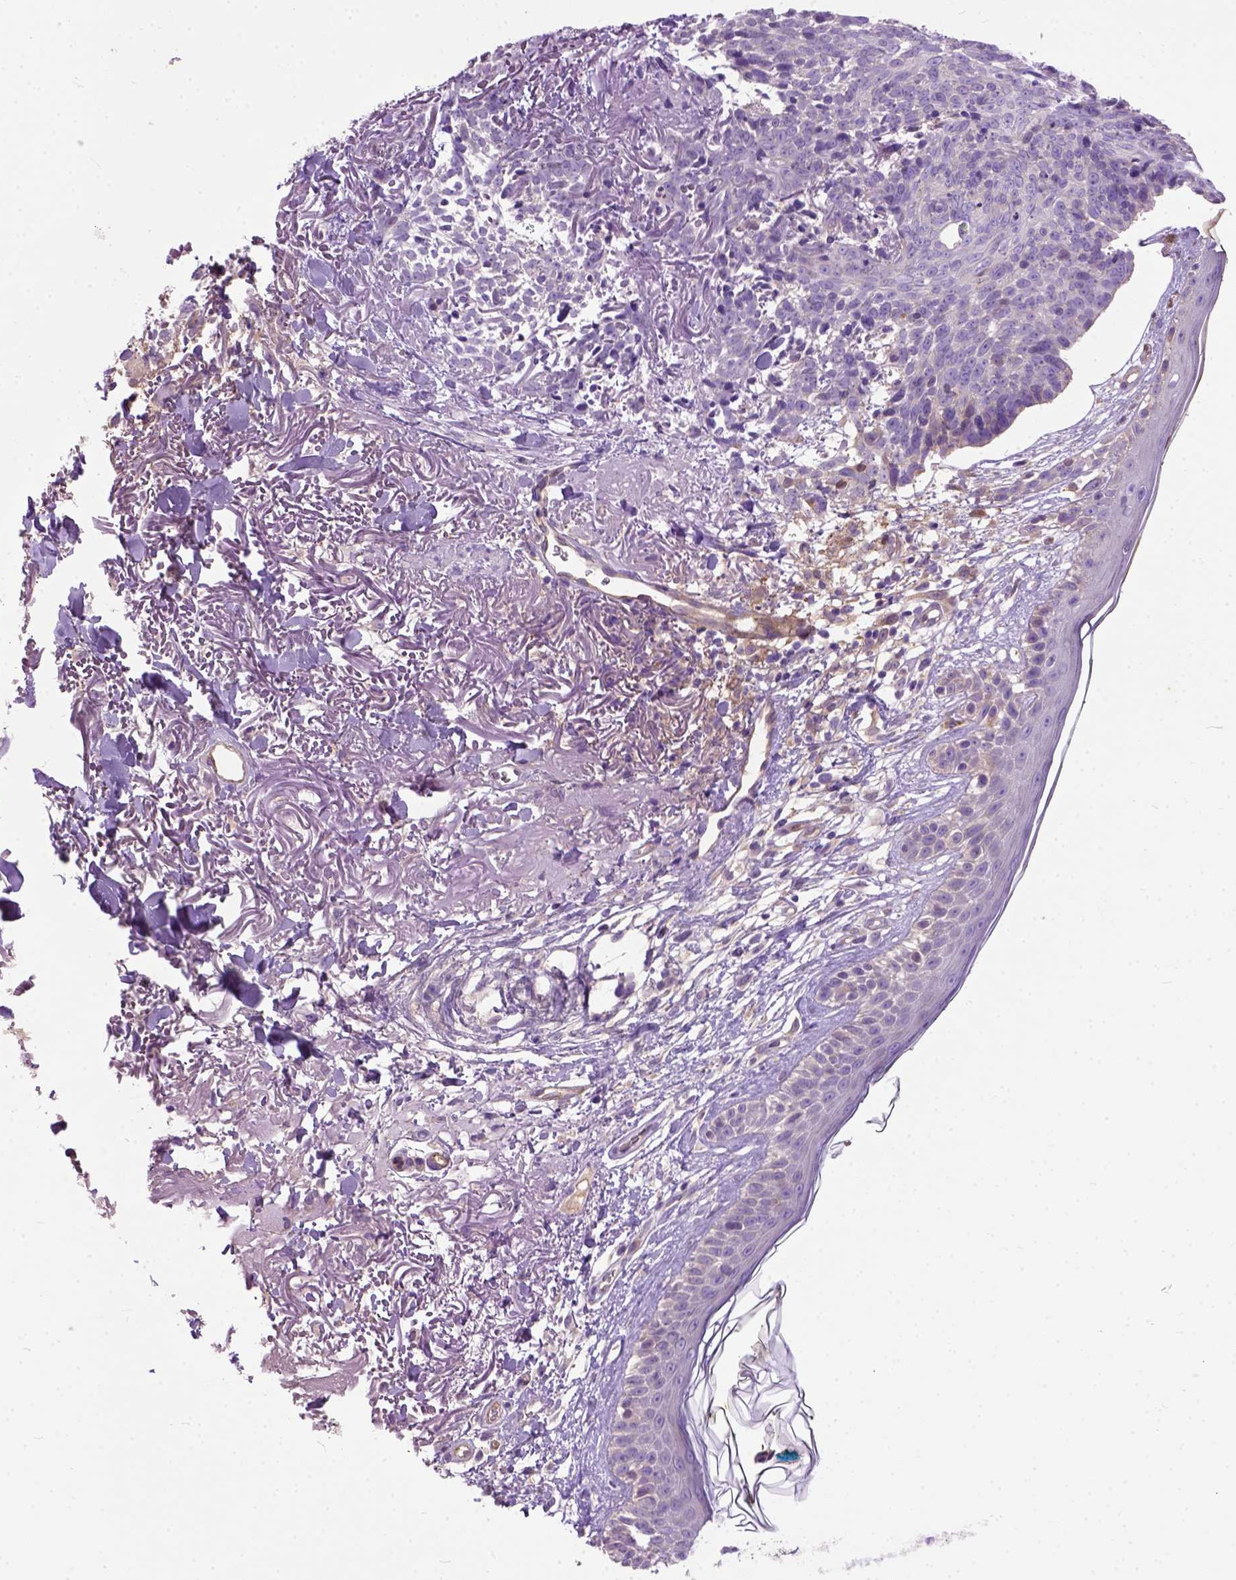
{"staining": {"intensity": "negative", "quantity": "none", "location": "none"}, "tissue": "skin cancer", "cell_type": "Tumor cells", "image_type": "cancer", "snomed": [{"axis": "morphology", "description": "Basal cell carcinoma"}, {"axis": "morphology", "description": "BCC, high aggressive"}, {"axis": "topography", "description": "Skin"}], "caption": "An IHC photomicrograph of skin cancer is shown. There is no staining in tumor cells of skin cancer.", "gene": "SEMA4F", "patient": {"sex": "female", "age": 86}}